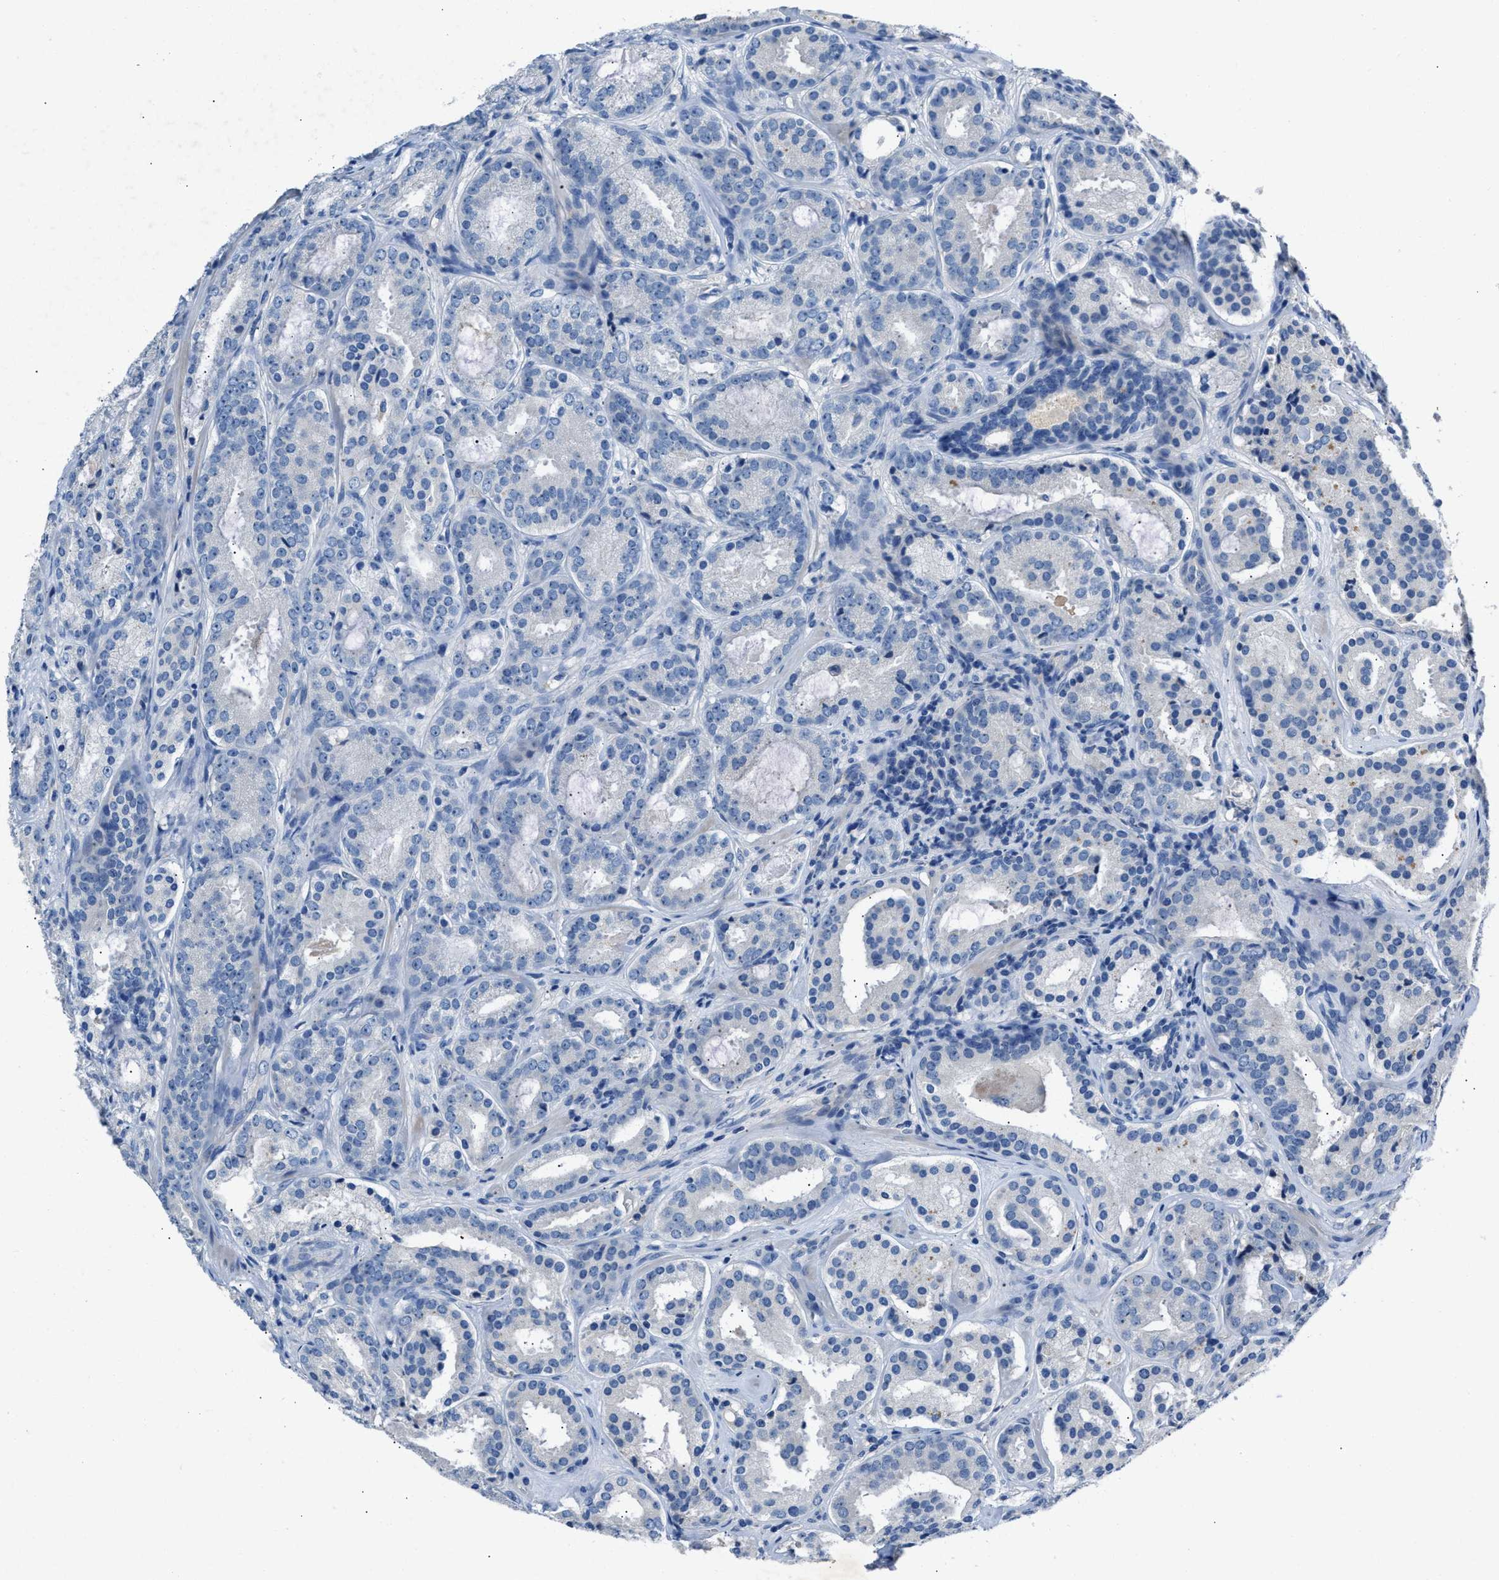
{"staining": {"intensity": "negative", "quantity": "none", "location": "none"}, "tissue": "prostate cancer", "cell_type": "Tumor cells", "image_type": "cancer", "snomed": [{"axis": "morphology", "description": "Adenocarcinoma, Low grade"}, {"axis": "topography", "description": "Prostate"}], "caption": "Prostate cancer stained for a protein using IHC displays no expression tumor cells.", "gene": "DNAAF5", "patient": {"sex": "male", "age": 69}}